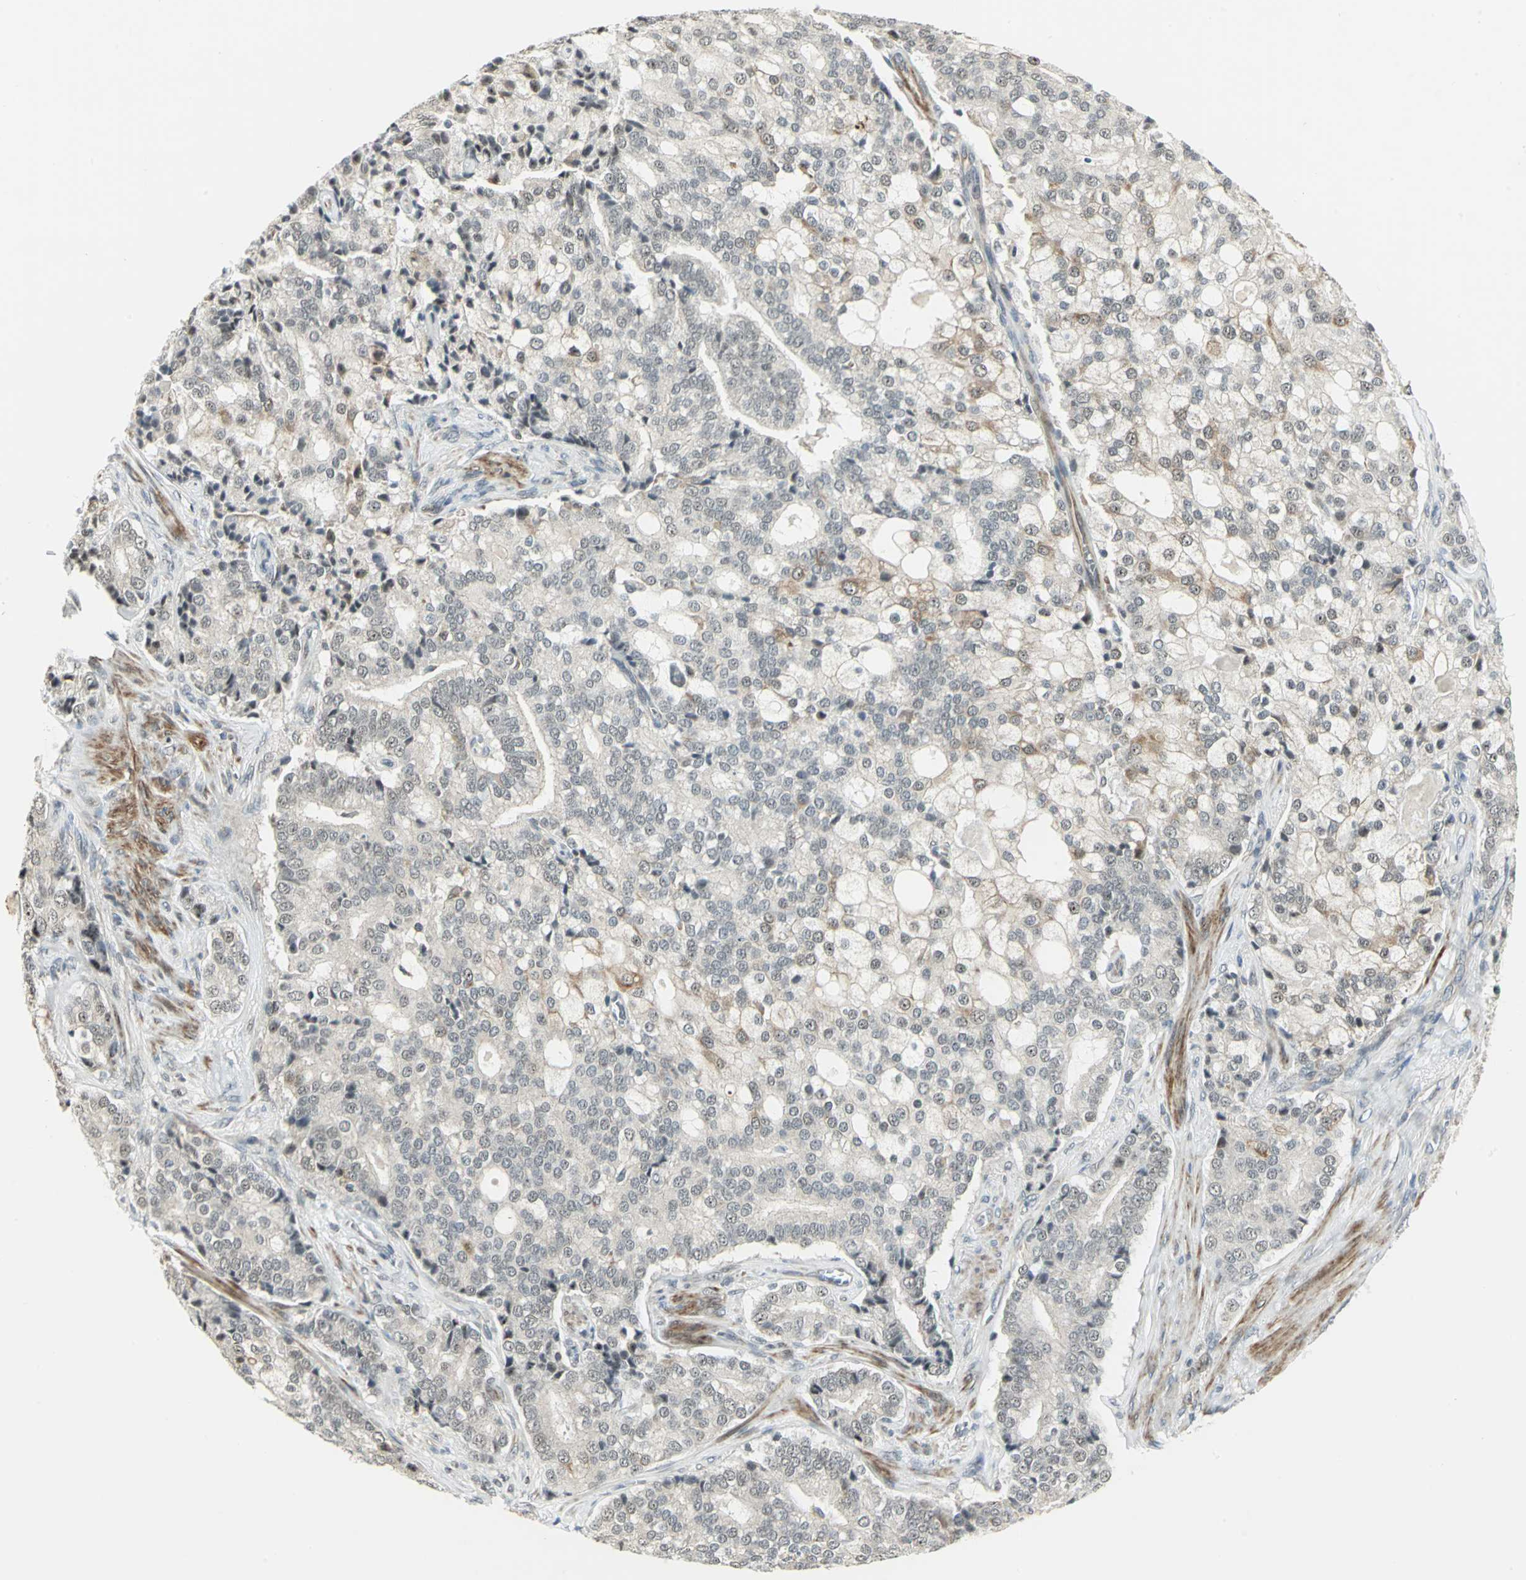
{"staining": {"intensity": "moderate", "quantity": "<25%", "location": "cytoplasmic/membranous"}, "tissue": "prostate cancer", "cell_type": "Tumor cells", "image_type": "cancer", "snomed": [{"axis": "morphology", "description": "Adenocarcinoma, Low grade"}, {"axis": "topography", "description": "Prostate"}], "caption": "An IHC image of neoplastic tissue is shown. Protein staining in brown shows moderate cytoplasmic/membranous positivity in prostate cancer within tumor cells.", "gene": "PLAGL2", "patient": {"sex": "male", "age": 58}}